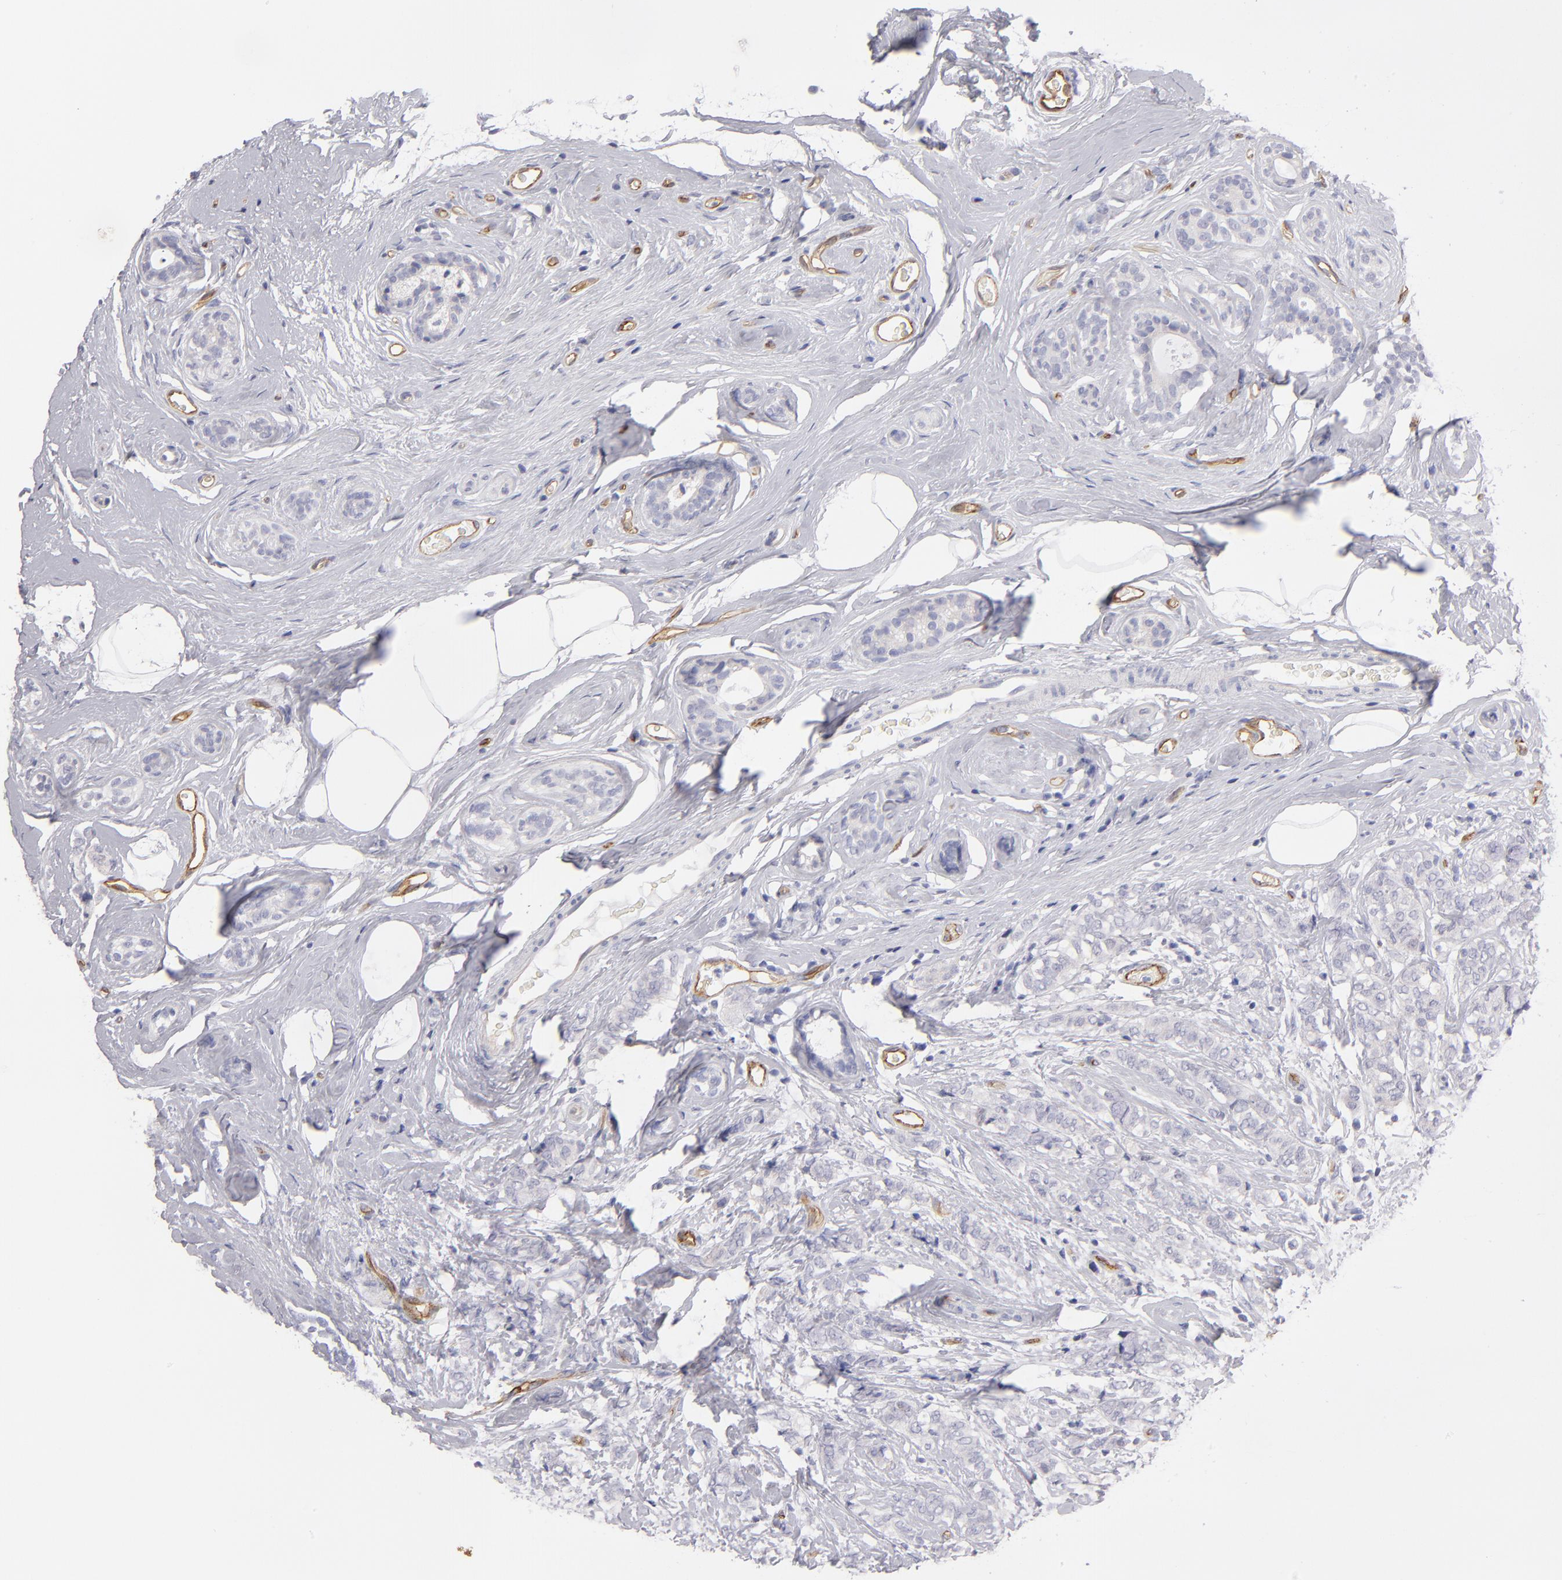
{"staining": {"intensity": "negative", "quantity": "none", "location": "none"}, "tissue": "breast cancer", "cell_type": "Tumor cells", "image_type": "cancer", "snomed": [{"axis": "morphology", "description": "Lobular carcinoma"}, {"axis": "topography", "description": "Breast"}], "caption": "Immunohistochemistry of human breast cancer (lobular carcinoma) exhibits no staining in tumor cells.", "gene": "PLVAP", "patient": {"sex": "female", "age": 60}}